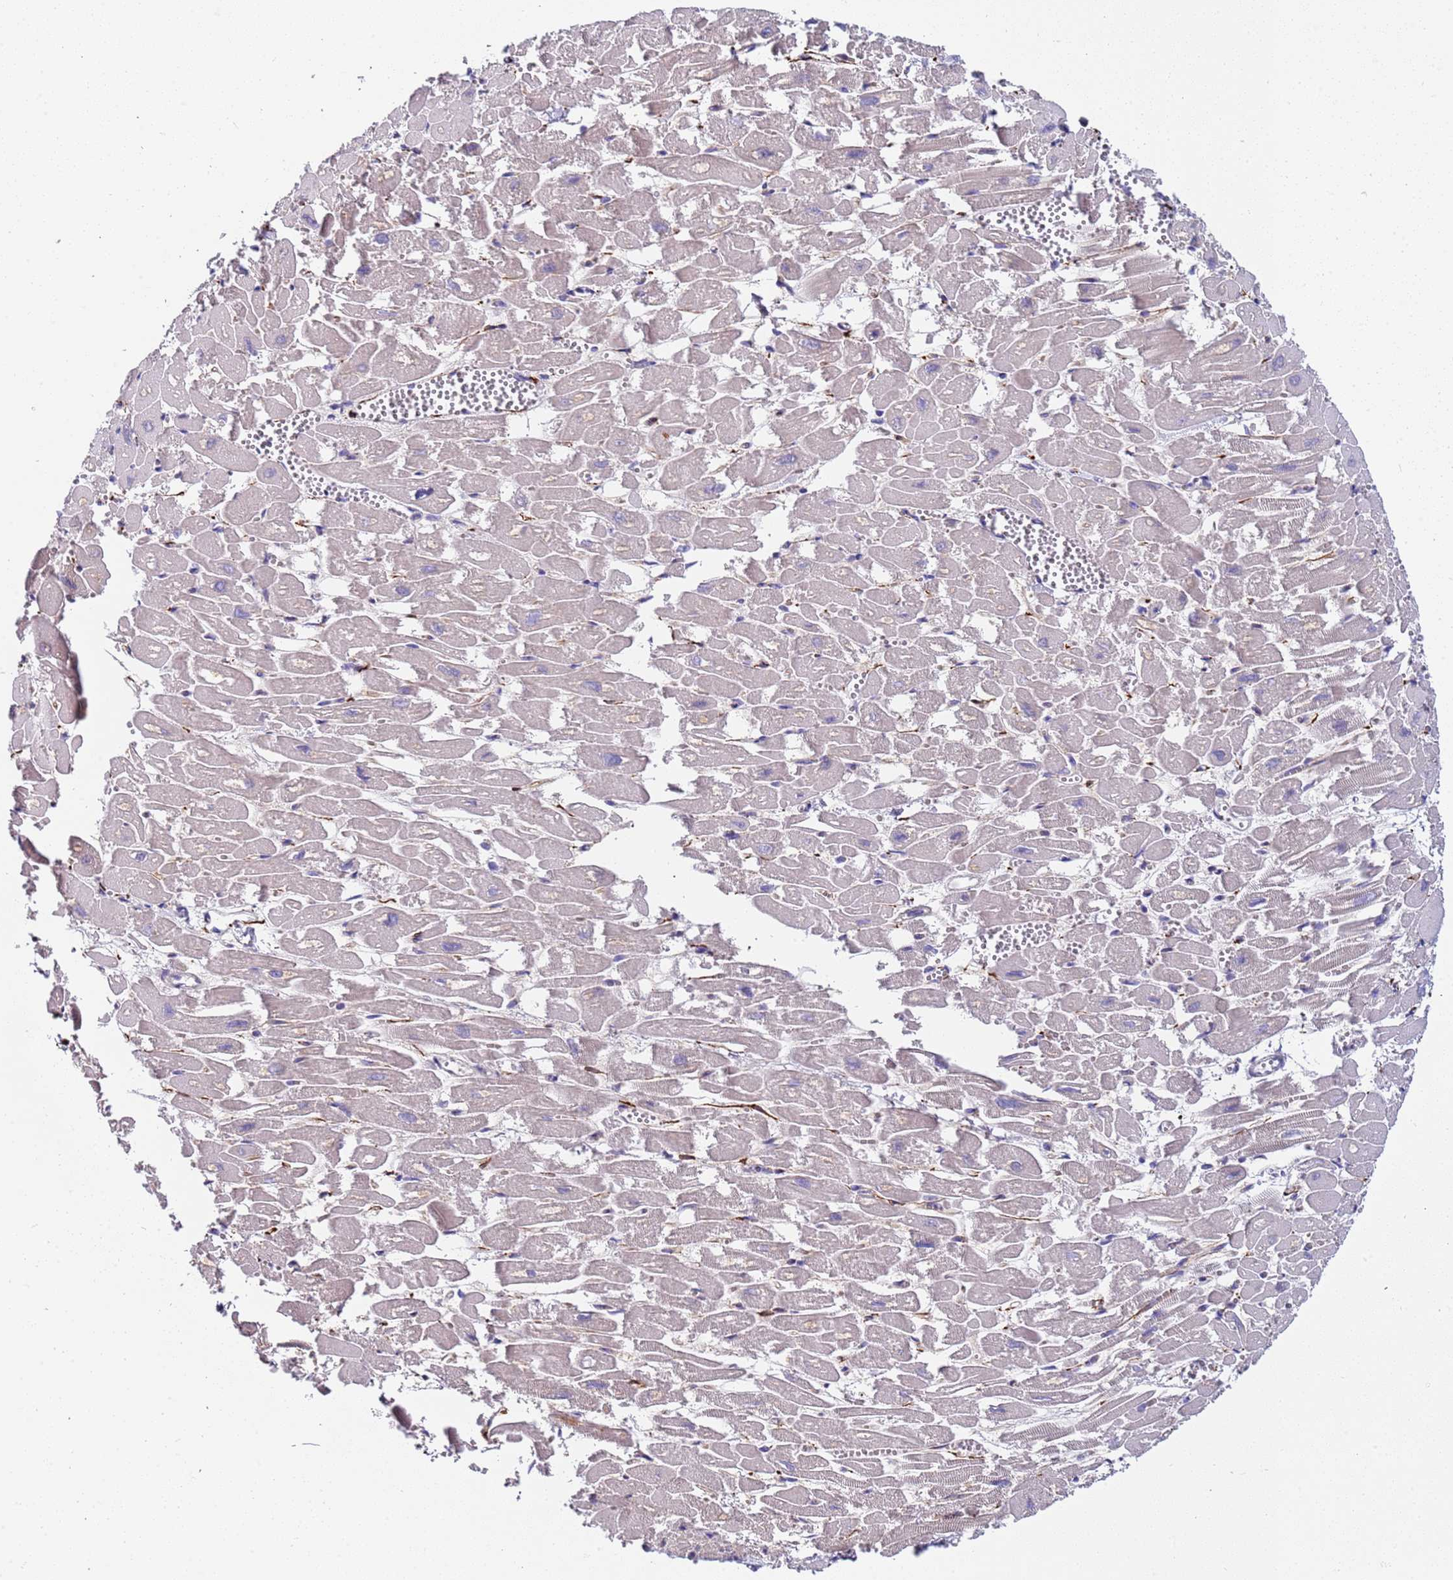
{"staining": {"intensity": "negative", "quantity": "none", "location": "none"}, "tissue": "heart muscle", "cell_type": "Cardiomyocytes", "image_type": "normal", "snomed": [{"axis": "morphology", "description": "Normal tissue, NOS"}, {"axis": "topography", "description": "Heart"}], "caption": "Immunohistochemistry (IHC) photomicrograph of normal heart muscle: heart muscle stained with DAB reveals no significant protein positivity in cardiomyocytes.", "gene": "PAQR7", "patient": {"sex": "male", "age": 54}}